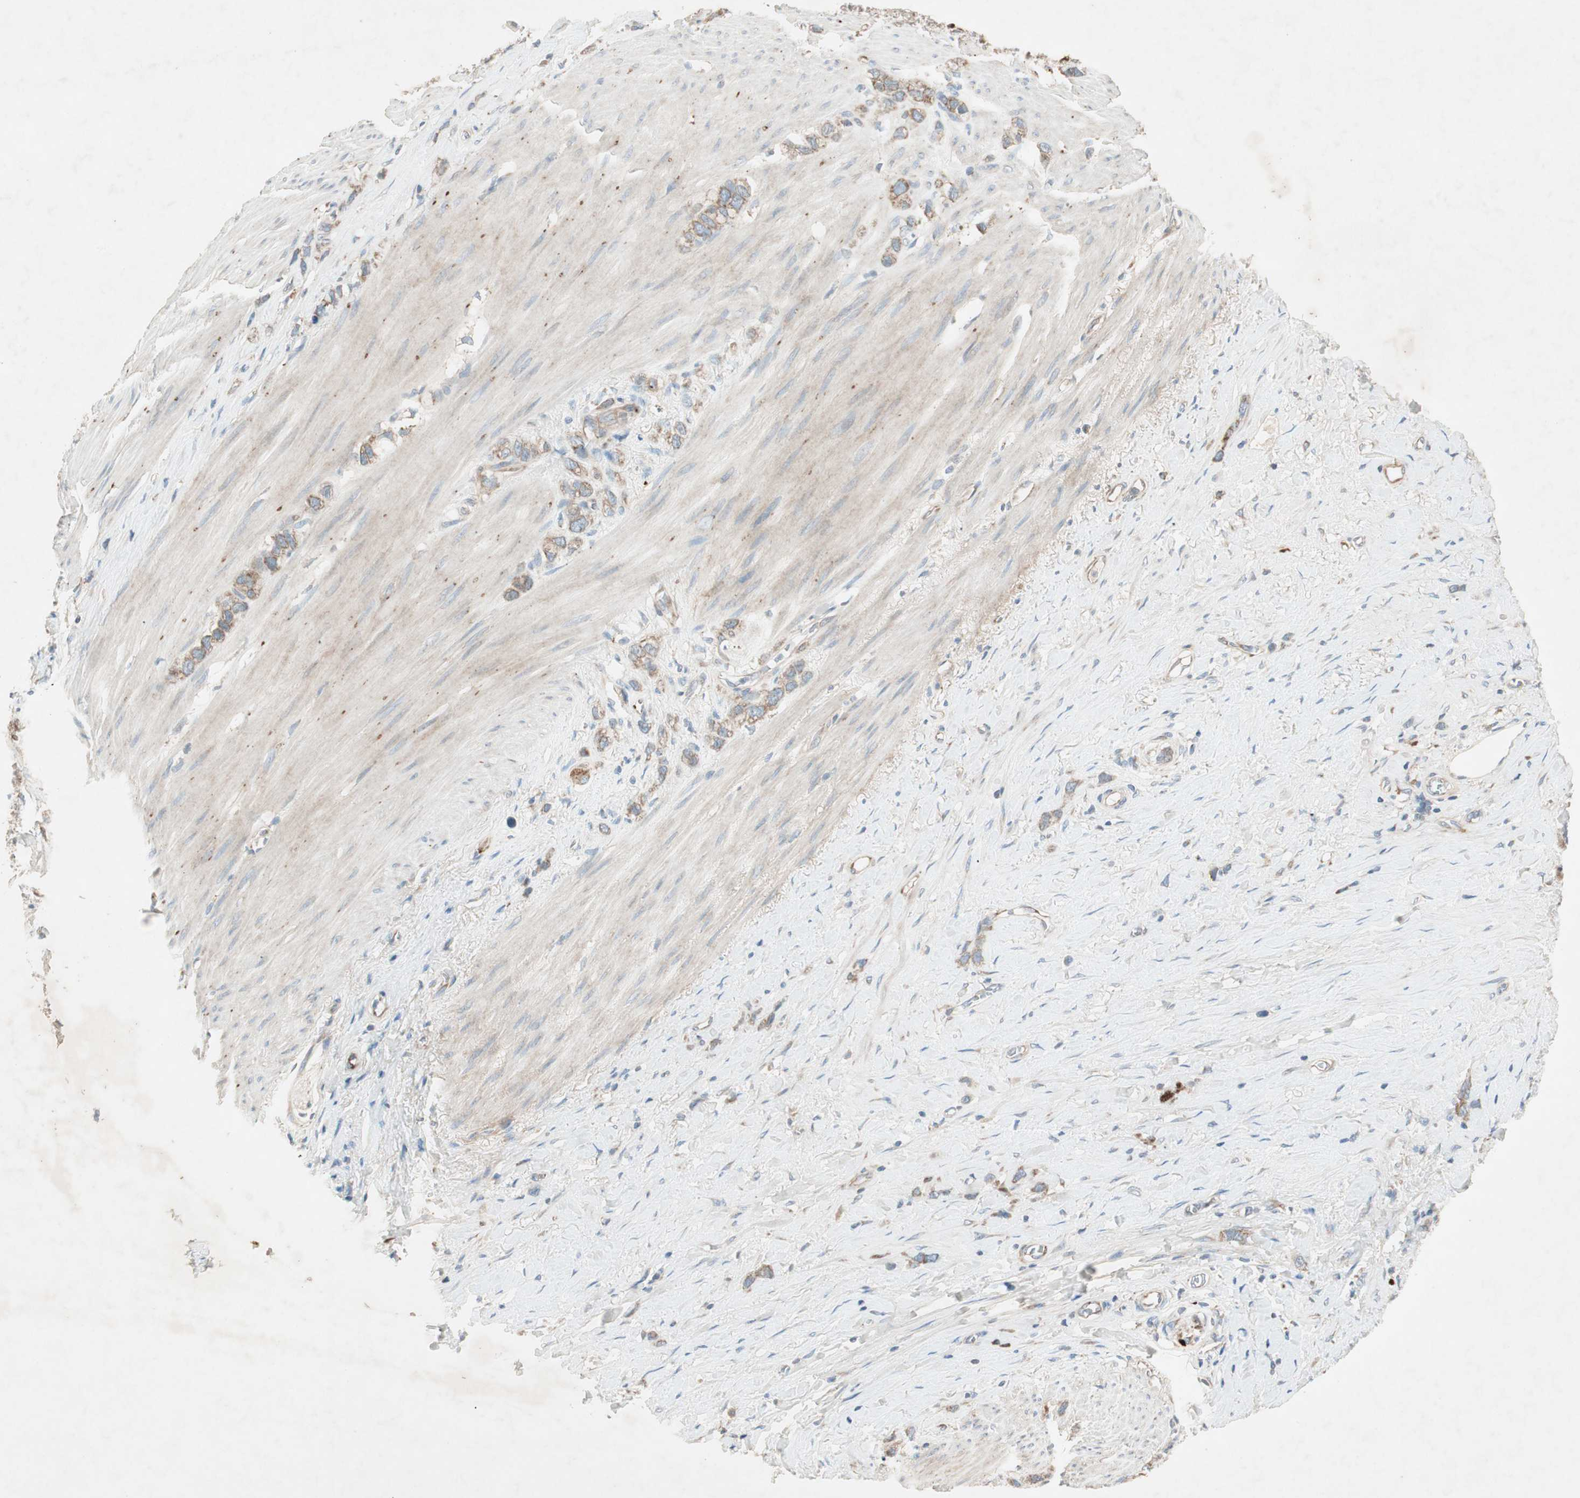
{"staining": {"intensity": "moderate", "quantity": ">75%", "location": "cytoplasmic/membranous"}, "tissue": "stomach cancer", "cell_type": "Tumor cells", "image_type": "cancer", "snomed": [{"axis": "morphology", "description": "Normal tissue, NOS"}, {"axis": "morphology", "description": "Adenocarcinoma, NOS"}, {"axis": "morphology", "description": "Adenocarcinoma, High grade"}, {"axis": "topography", "description": "Stomach, upper"}, {"axis": "topography", "description": "Stomach"}], "caption": "Stomach cancer tissue displays moderate cytoplasmic/membranous staining in about >75% of tumor cells (Brightfield microscopy of DAB IHC at high magnification).", "gene": "RPL23", "patient": {"sex": "female", "age": 65}}